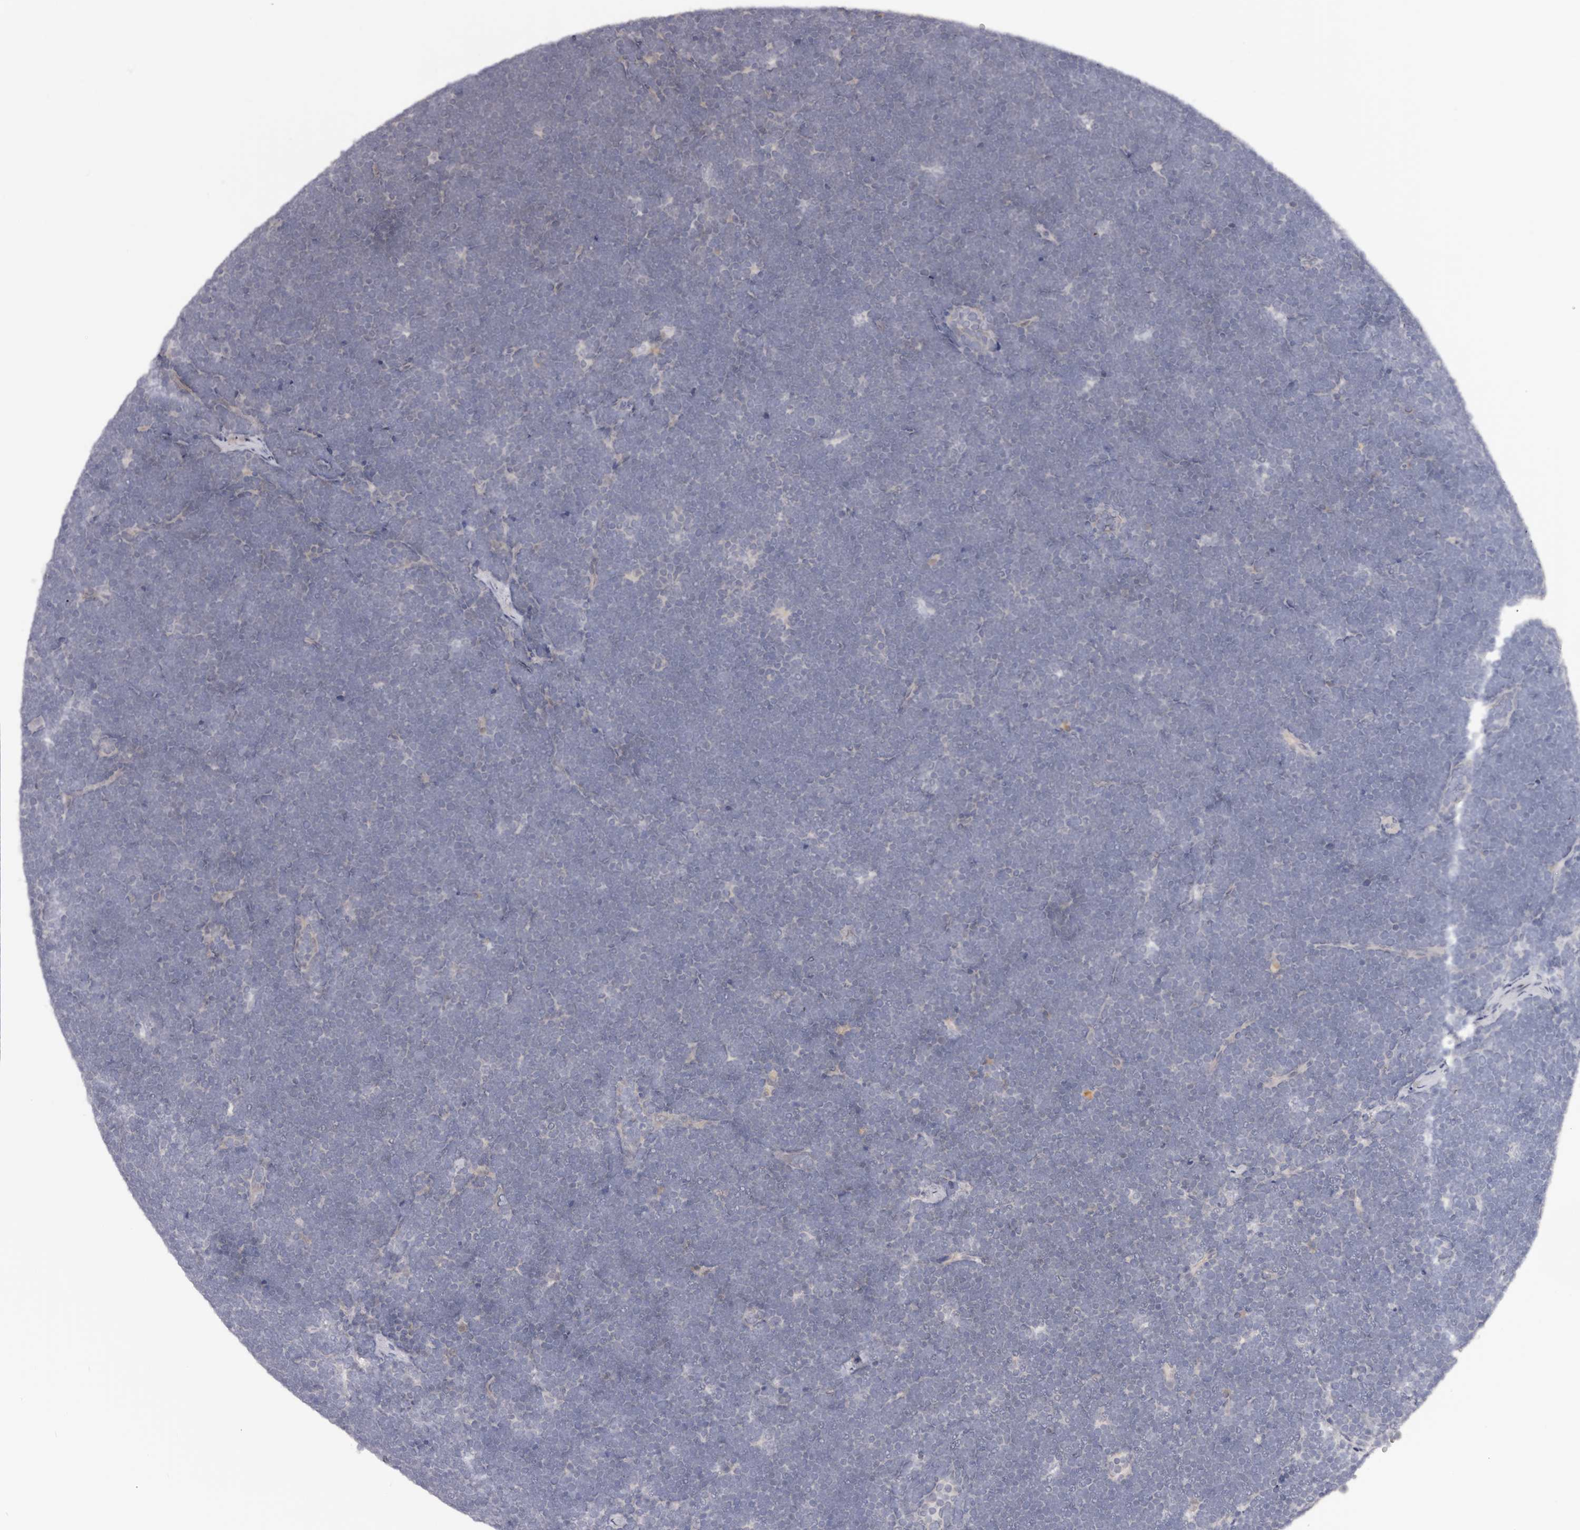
{"staining": {"intensity": "negative", "quantity": "none", "location": "none"}, "tissue": "lymphoma", "cell_type": "Tumor cells", "image_type": "cancer", "snomed": [{"axis": "morphology", "description": "Malignant lymphoma, non-Hodgkin's type, High grade"}, {"axis": "topography", "description": "Lymph node"}], "caption": "IHC image of neoplastic tissue: human malignant lymphoma, non-Hodgkin's type (high-grade) stained with DAB (3,3'-diaminobenzidine) reveals no significant protein positivity in tumor cells. Brightfield microscopy of IHC stained with DAB (3,3'-diaminobenzidine) (brown) and hematoxylin (blue), captured at high magnification.", "gene": "NOL12", "patient": {"sex": "male", "age": 13}}